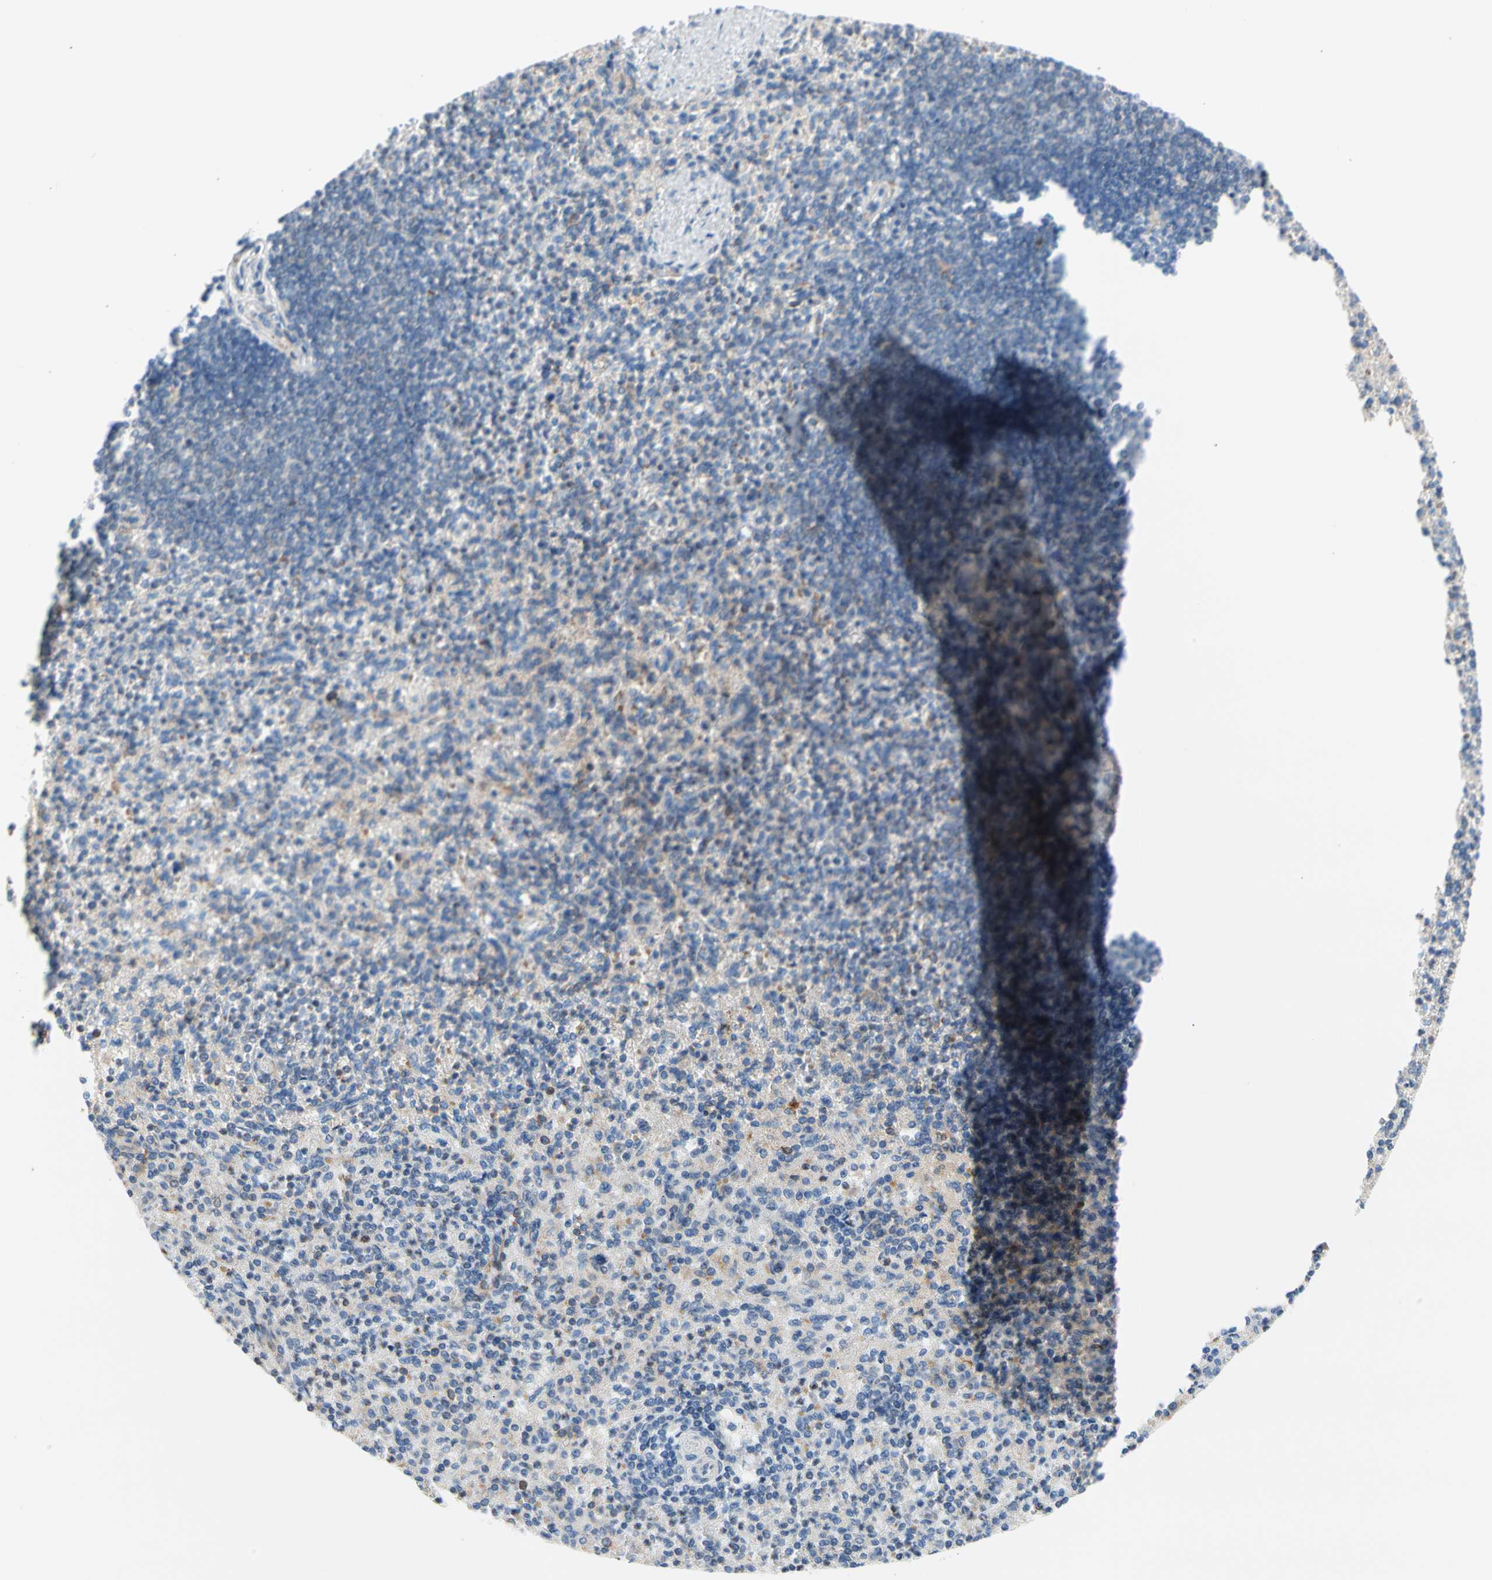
{"staining": {"intensity": "moderate", "quantity": "<25%", "location": "cytoplasmic/membranous"}, "tissue": "spleen", "cell_type": "Cells in red pulp", "image_type": "normal", "snomed": [{"axis": "morphology", "description": "Normal tissue, NOS"}, {"axis": "topography", "description": "Spleen"}], "caption": "Cells in red pulp show low levels of moderate cytoplasmic/membranous staining in approximately <25% of cells in unremarkable human spleen.", "gene": "MAP3K3", "patient": {"sex": "female", "age": 74}}